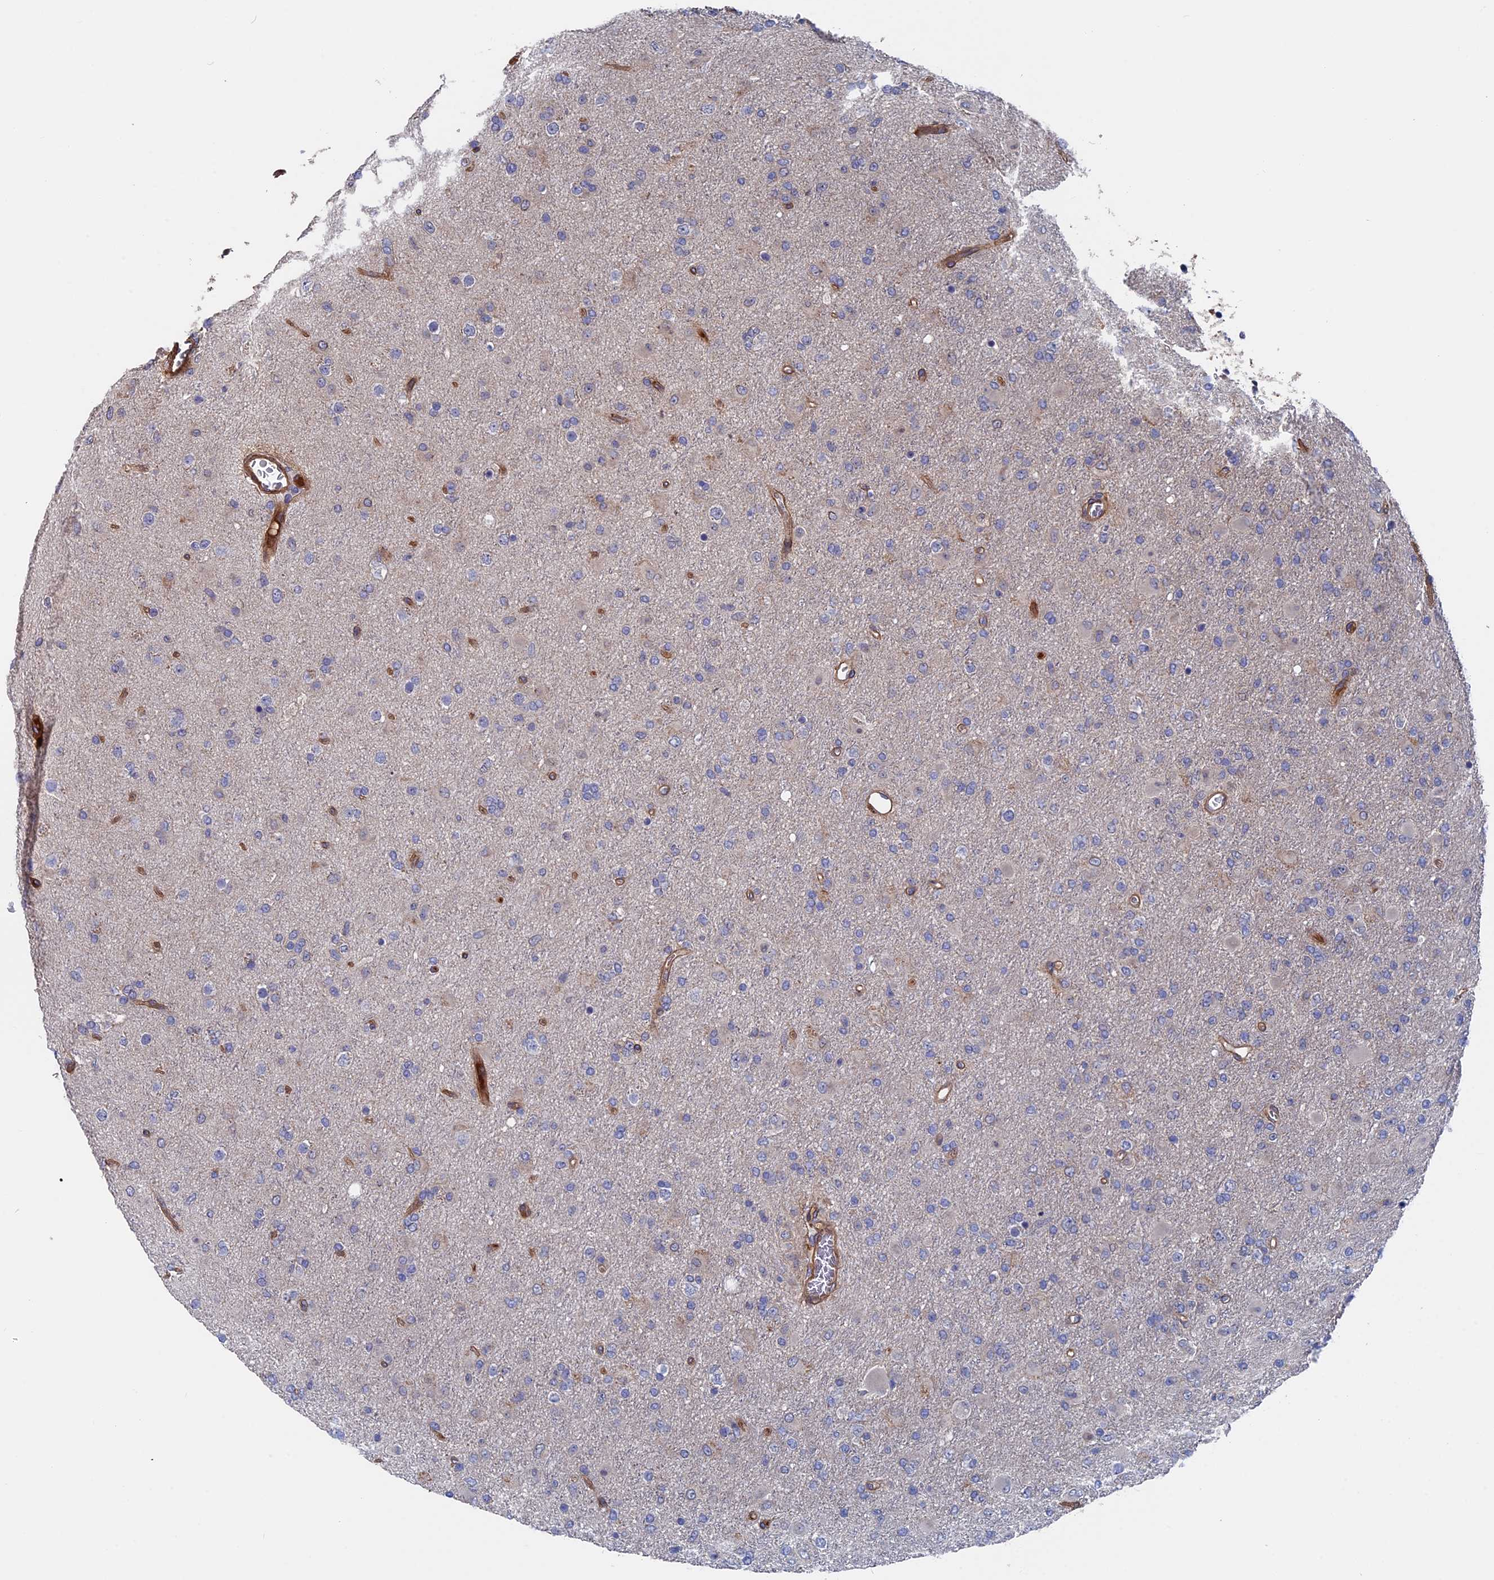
{"staining": {"intensity": "negative", "quantity": "none", "location": "none"}, "tissue": "glioma", "cell_type": "Tumor cells", "image_type": "cancer", "snomed": [{"axis": "morphology", "description": "Glioma, malignant, Low grade"}, {"axis": "topography", "description": "Brain"}], "caption": "IHC micrograph of neoplastic tissue: malignant glioma (low-grade) stained with DAB exhibits no significant protein expression in tumor cells.", "gene": "RPUSD1", "patient": {"sex": "male", "age": 65}}